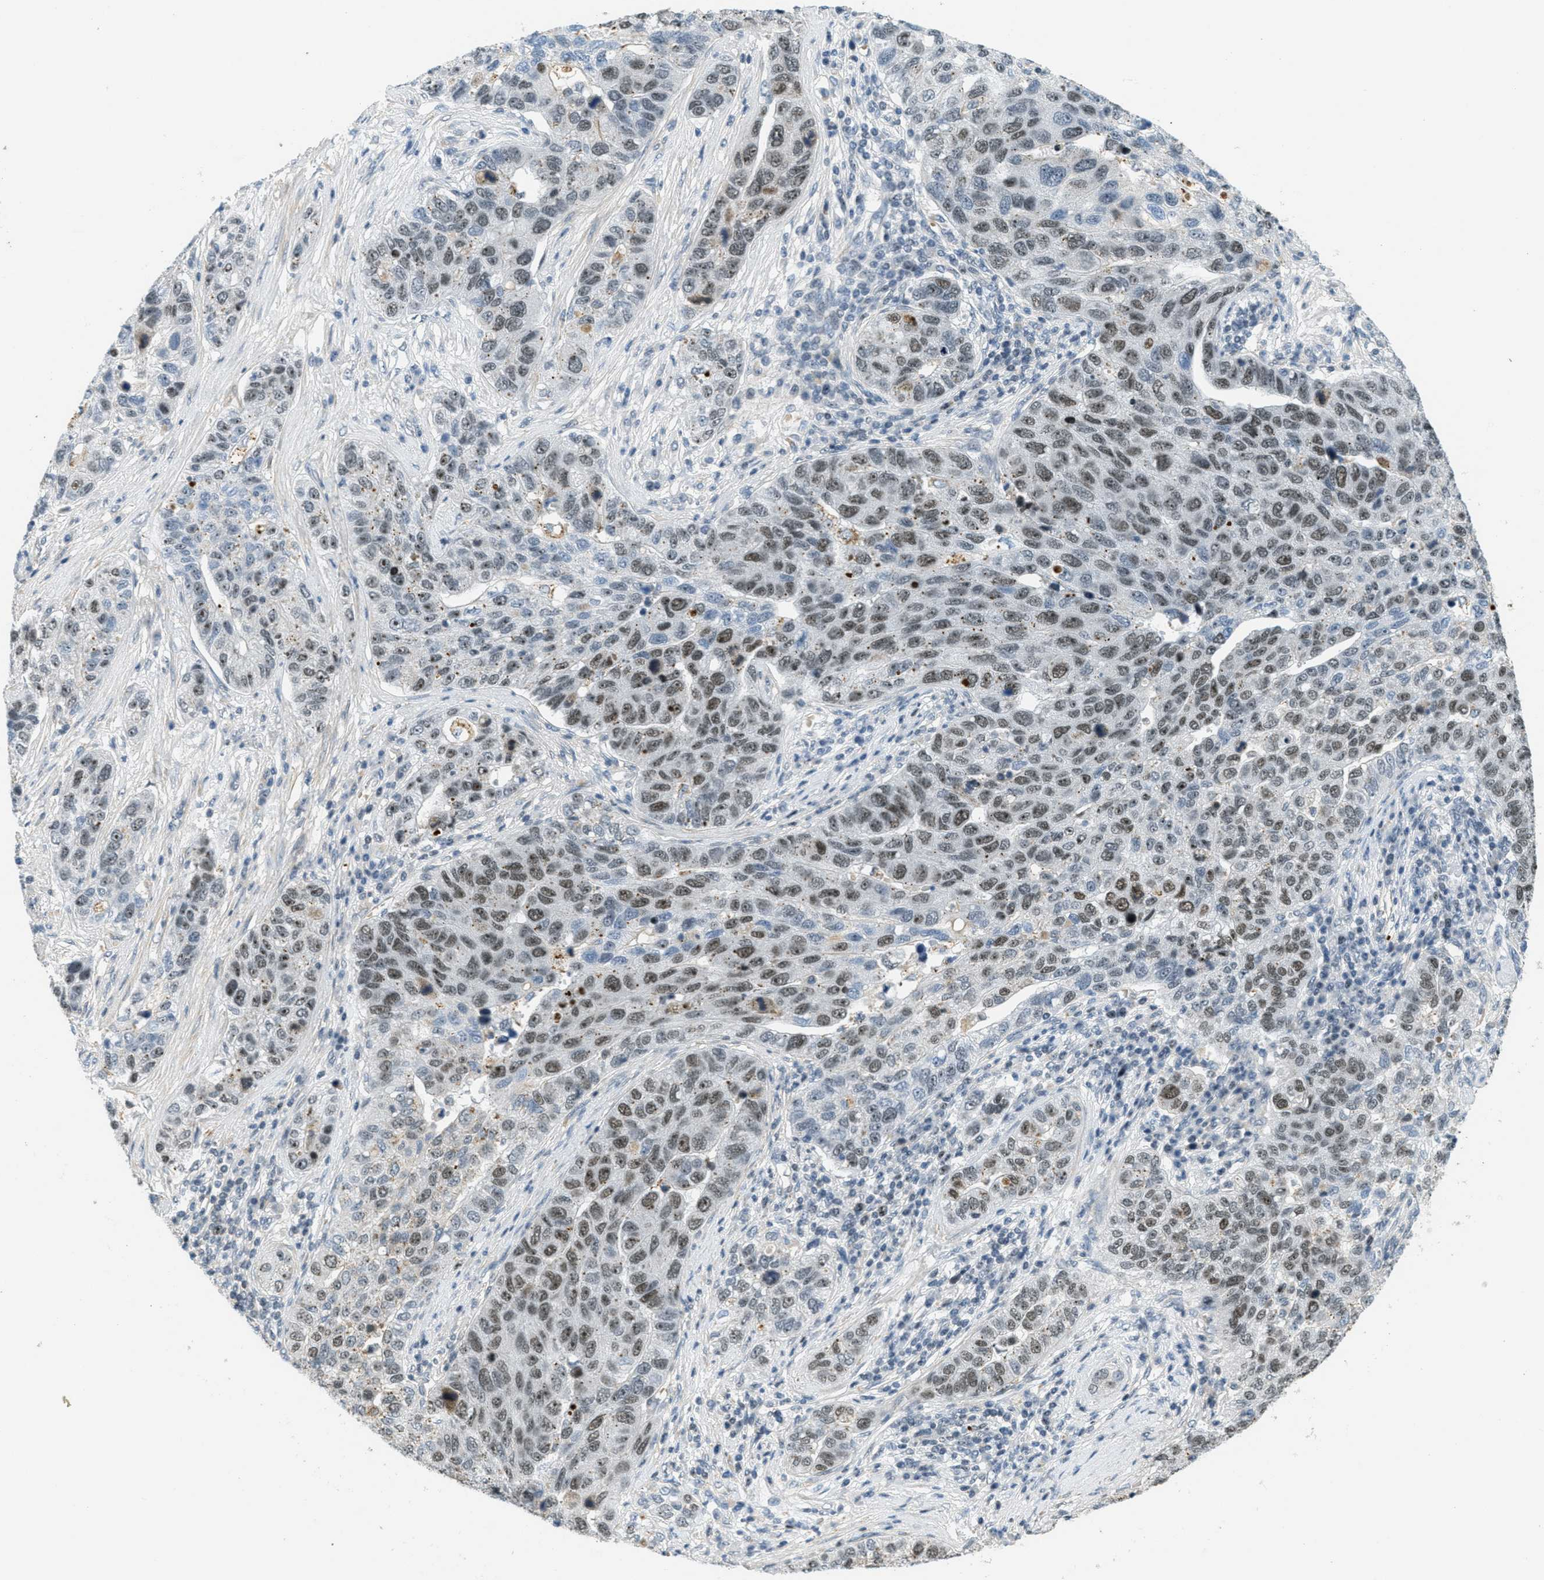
{"staining": {"intensity": "moderate", "quantity": ">75%", "location": "nuclear"}, "tissue": "pancreatic cancer", "cell_type": "Tumor cells", "image_type": "cancer", "snomed": [{"axis": "morphology", "description": "Adenocarcinoma, NOS"}, {"axis": "topography", "description": "Pancreas"}], "caption": "DAB (3,3'-diaminobenzidine) immunohistochemical staining of pancreatic cancer displays moderate nuclear protein expression in approximately >75% of tumor cells.", "gene": "DDX47", "patient": {"sex": "female", "age": 61}}